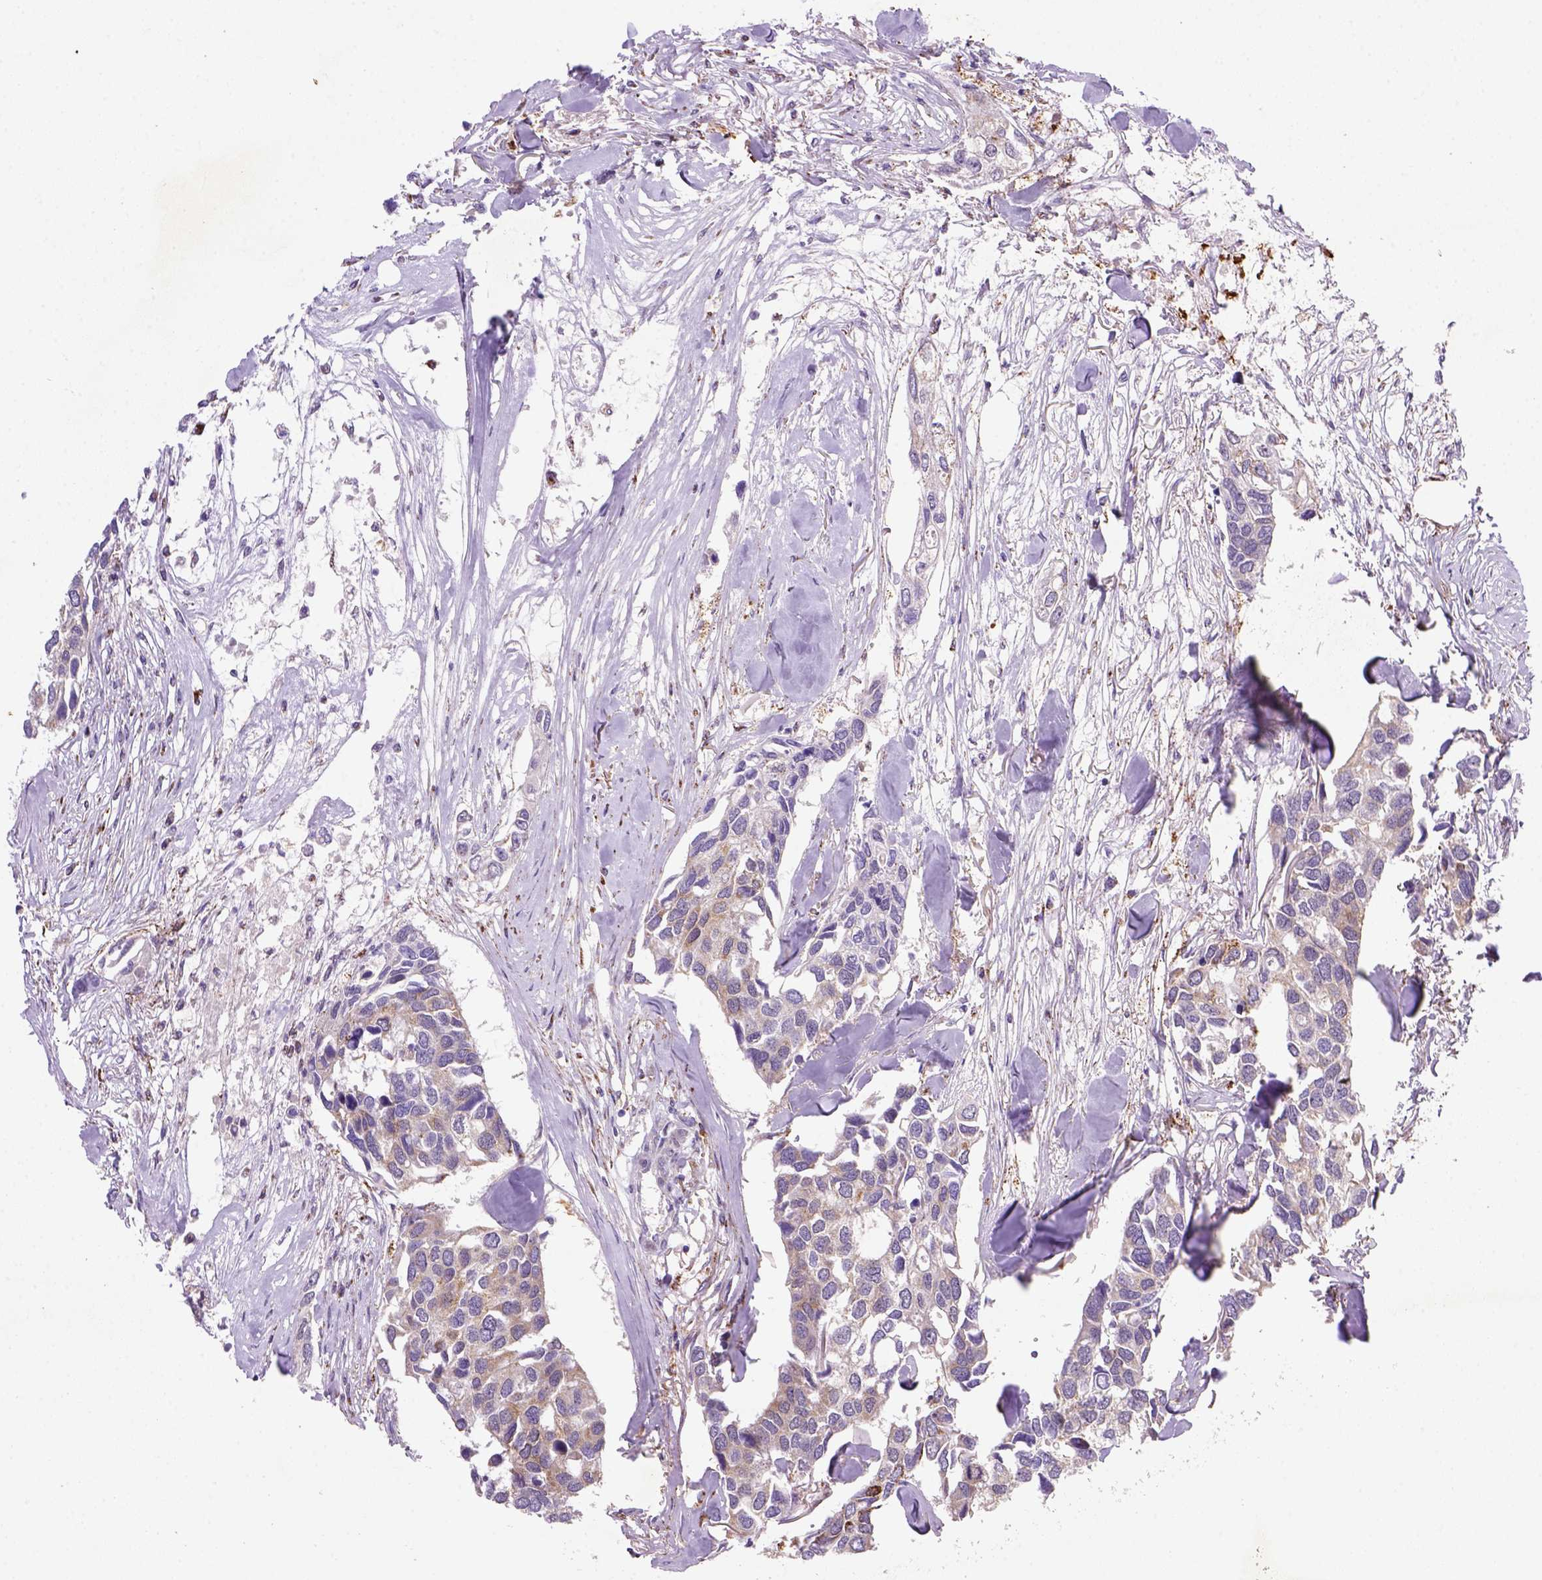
{"staining": {"intensity": "moderate", "quantity": "<25%", "location": "cytoplasmic/membranous"}, "tissue": "breast cancer", "cell_type": "Tumor cells", "image_type": "cancer", "snomed": [{"axis": "morphology", "description": "Duct carcinoma"}, {"axis": "topography", "description": "Breast"}], "caption": "Immunohistochemistry histopathology image of neoplastic tissue: human invasive ductal carcinoma (breast) stained using immunohistochemistry exhibits low levels of moderate protein expression localized specifically in the cytoplasmic/membranous of tumor cells, appearing as a cytoplasmic/membranous brown color.", "gene": "FZD7", "patient": {"sex": "female", "age": 83}}